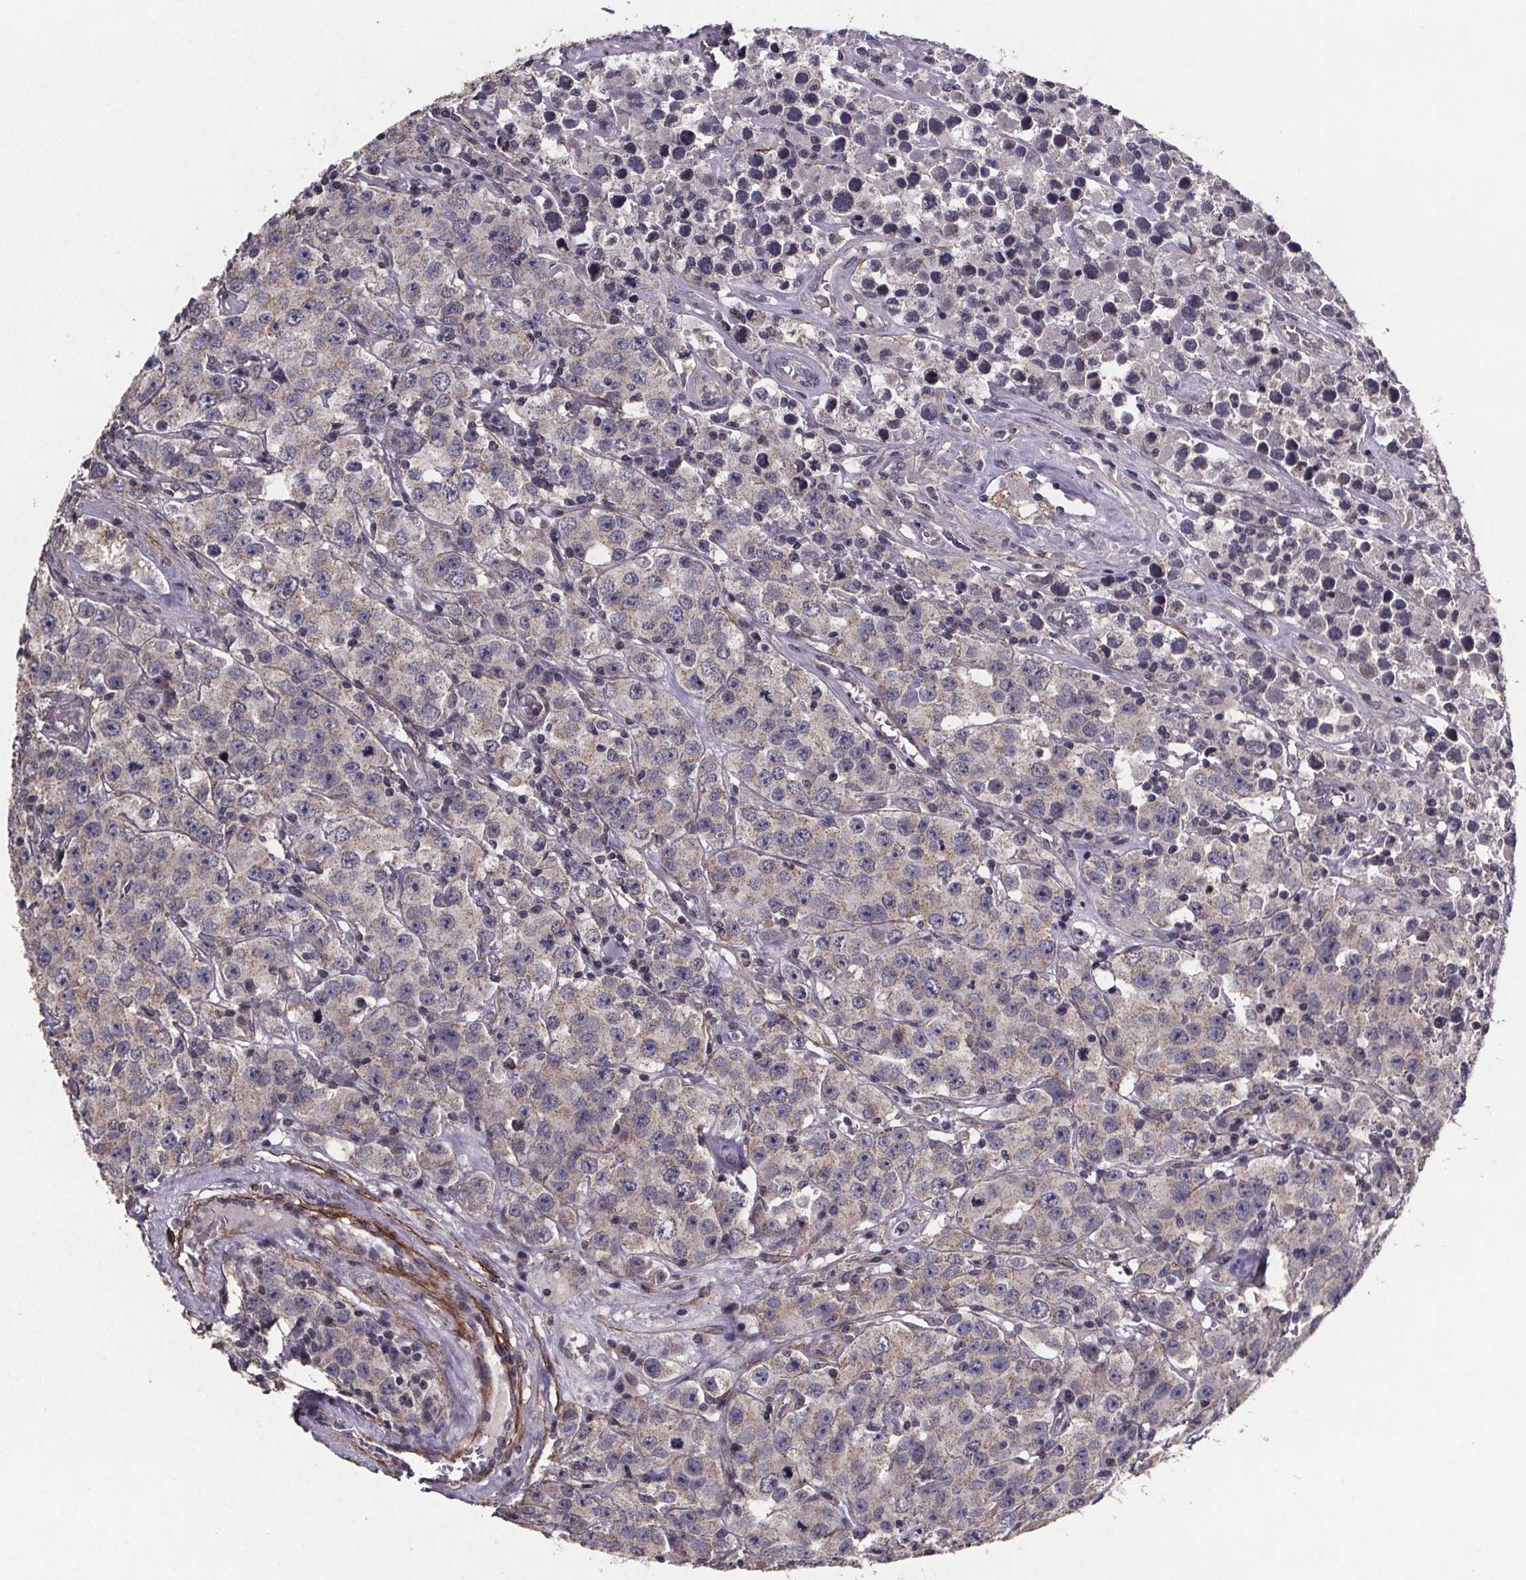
{"staining": {"intensity": "negative", "quantity": "none", "location": "none"}, "tissue": "testis cancer", "cell_type": "Tumor cells", "image_type": "cancer", "snomed": [{"axis": "morphology", "description": "Seminoma, NOS"}, {"axis": "topography", "description": "Testis"}], "caption": "Immunohistochemical staining of testis cancer demonstrates no significant staining in tumor cells. The staining is performed using DAB brown chromogen with nuclei counter-stained in using hematoxylin.", "gene": "PALLD", "patient": {"sex": "male", "age": 52}}